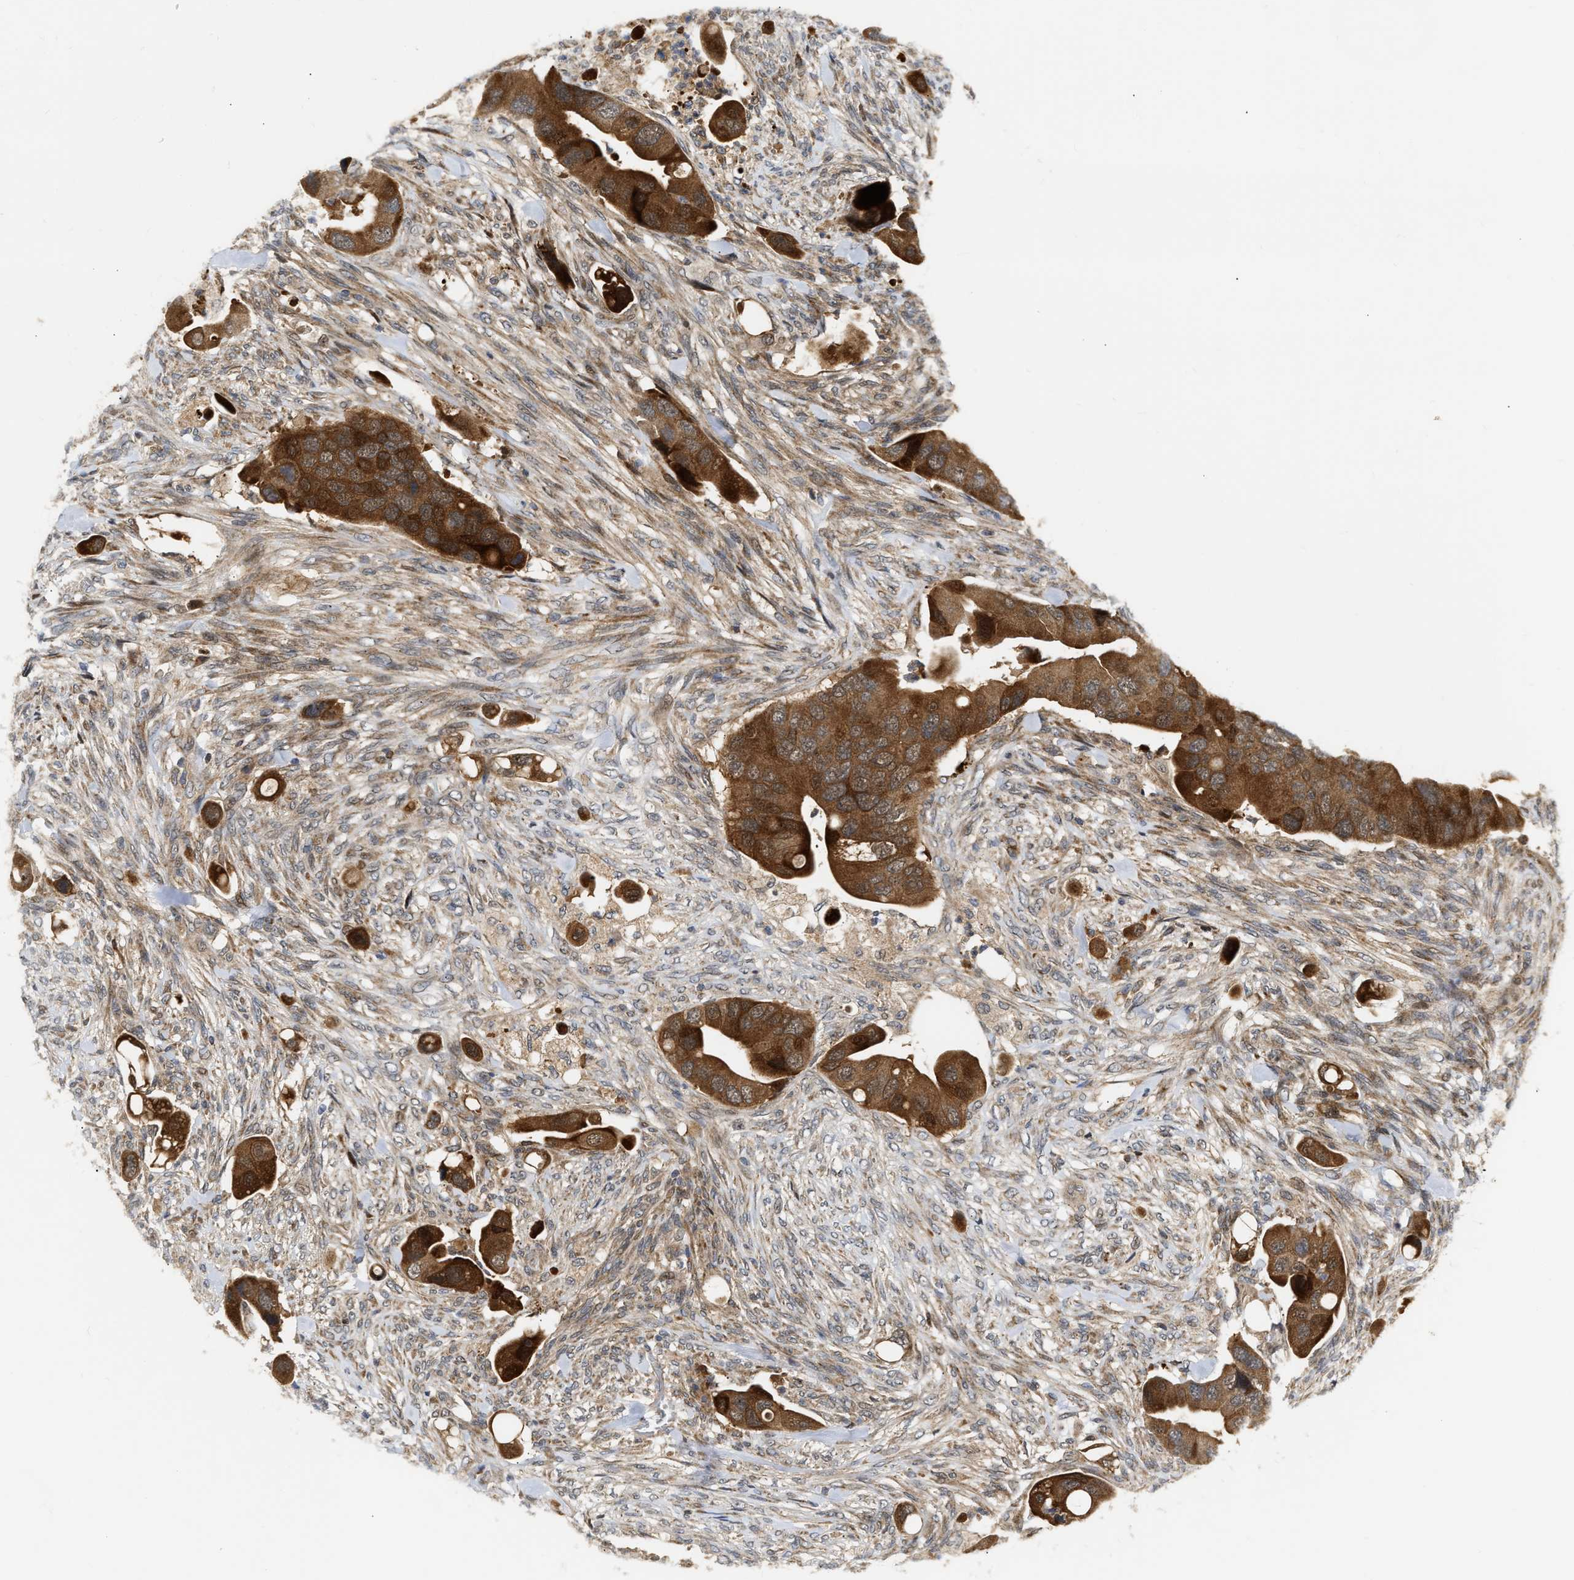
{"staining": {"intensity": "strong", "quantity": ">75%", "location": "cytoplasmic/membranous"}, "tissue": "colorectal cancer", "cell_type": "Tumor cells", "image_type": "cancer", "snomed": [{"axis": "morphology", "description": "Adenocarcinoma, NOS"}, {"axis": "topography", "description": "Rectum"}], "caption": "Immunohistochemistry (IHC) histopathology image of neoplastic tissue: human colorectal cancer (adenocarcinoma) stained using immunohistochemistry (IHC) exhibits high levels of strong protein expression localized specifically in the cytoplasmic/membranous of tumor cells, appearing as a cytoplasmic/membranous brown color.", "gene": "EXTL2", "patient": {"sex": "female", "age": 57}}